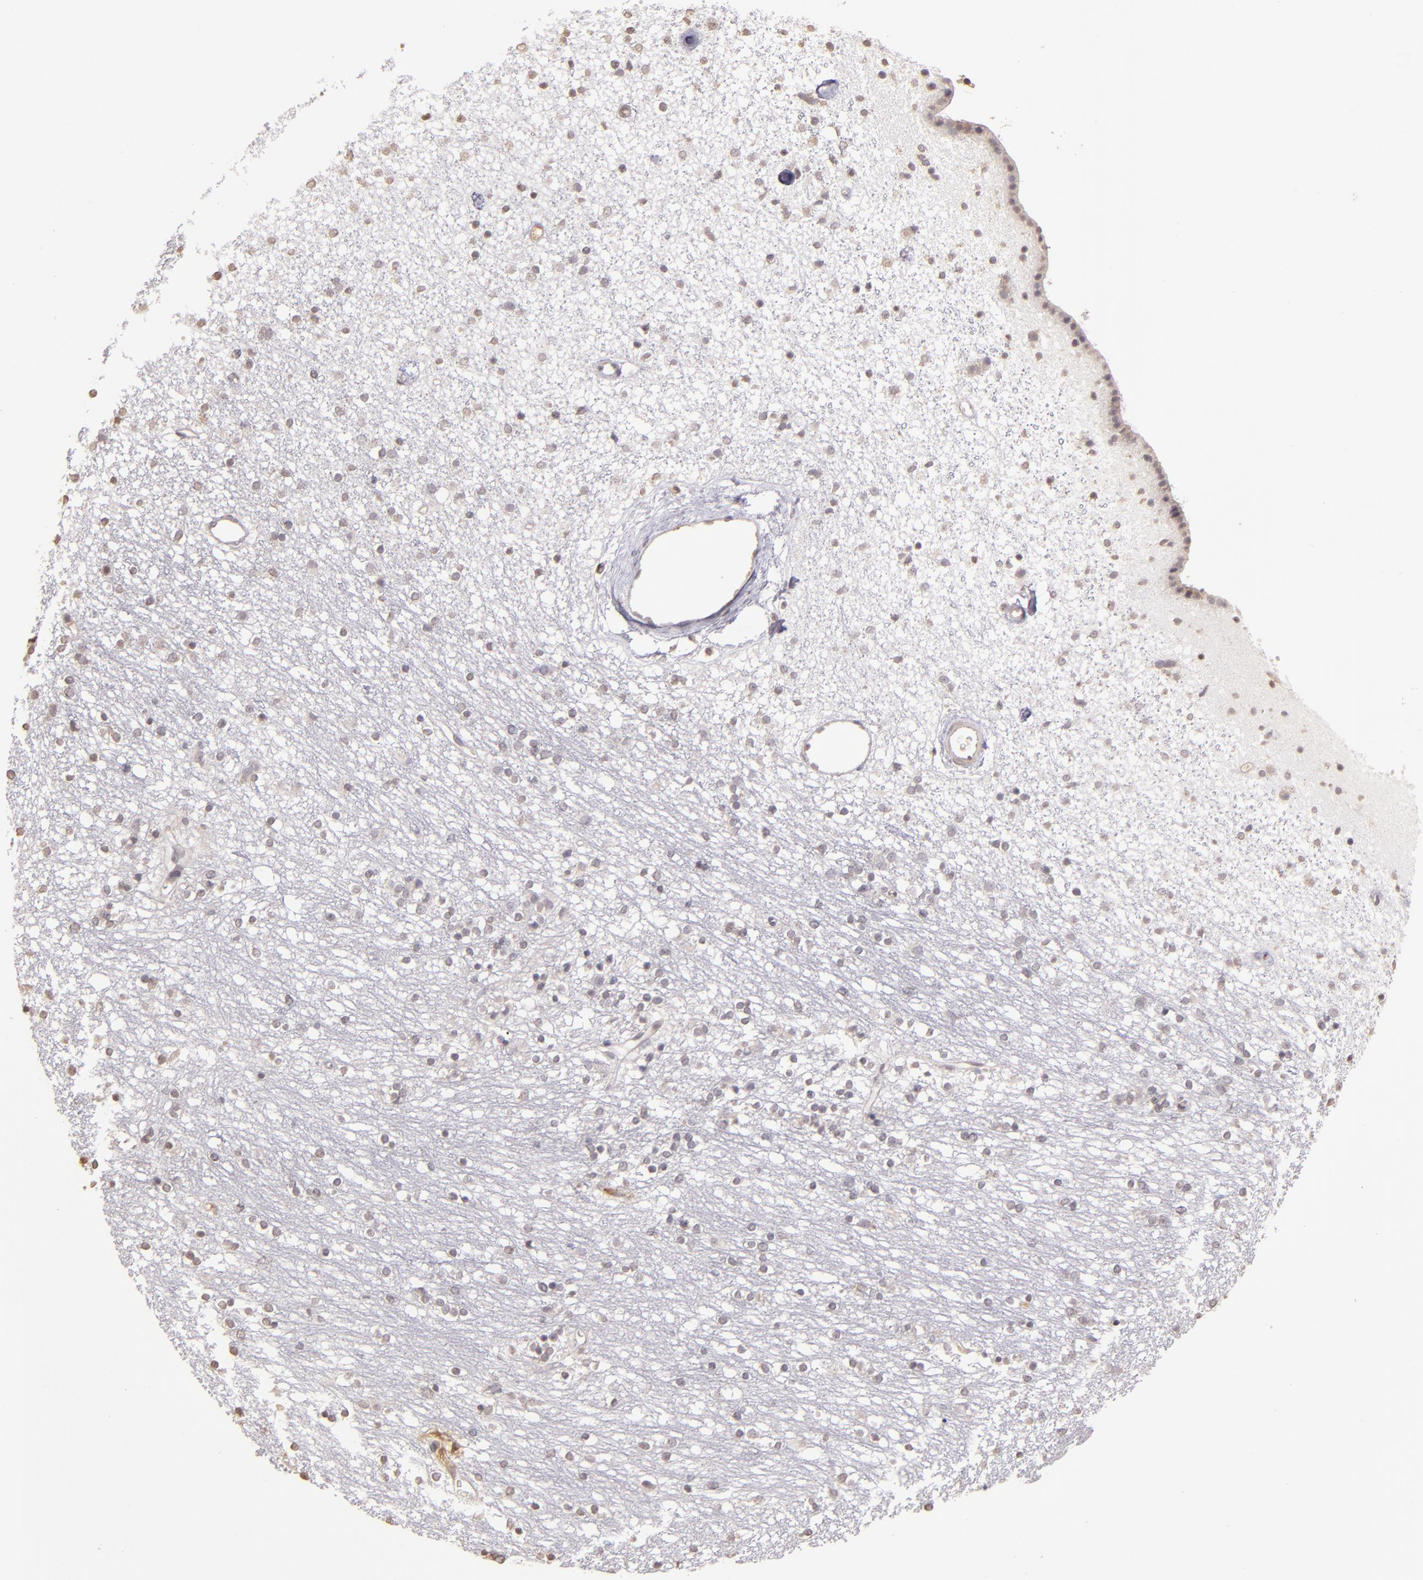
{"staining": {"intensity": "negative", "quantity": "none", "location": "none"}, "tissue": "caudate", "cell_type": "Glial cells", "image_type": "normal", "snomed": [{"axis": "morphology", "description": "Normal tissue, NOS"}, {"axis": "topography", "description": "Lateral ventricle wall"}], "caption": "DAB immunohistochemical staining of normal human caudate reveals no significant positivity in glial cells.", "gene": "ABL1", "patient": {"sex": "female", "age": 54}}